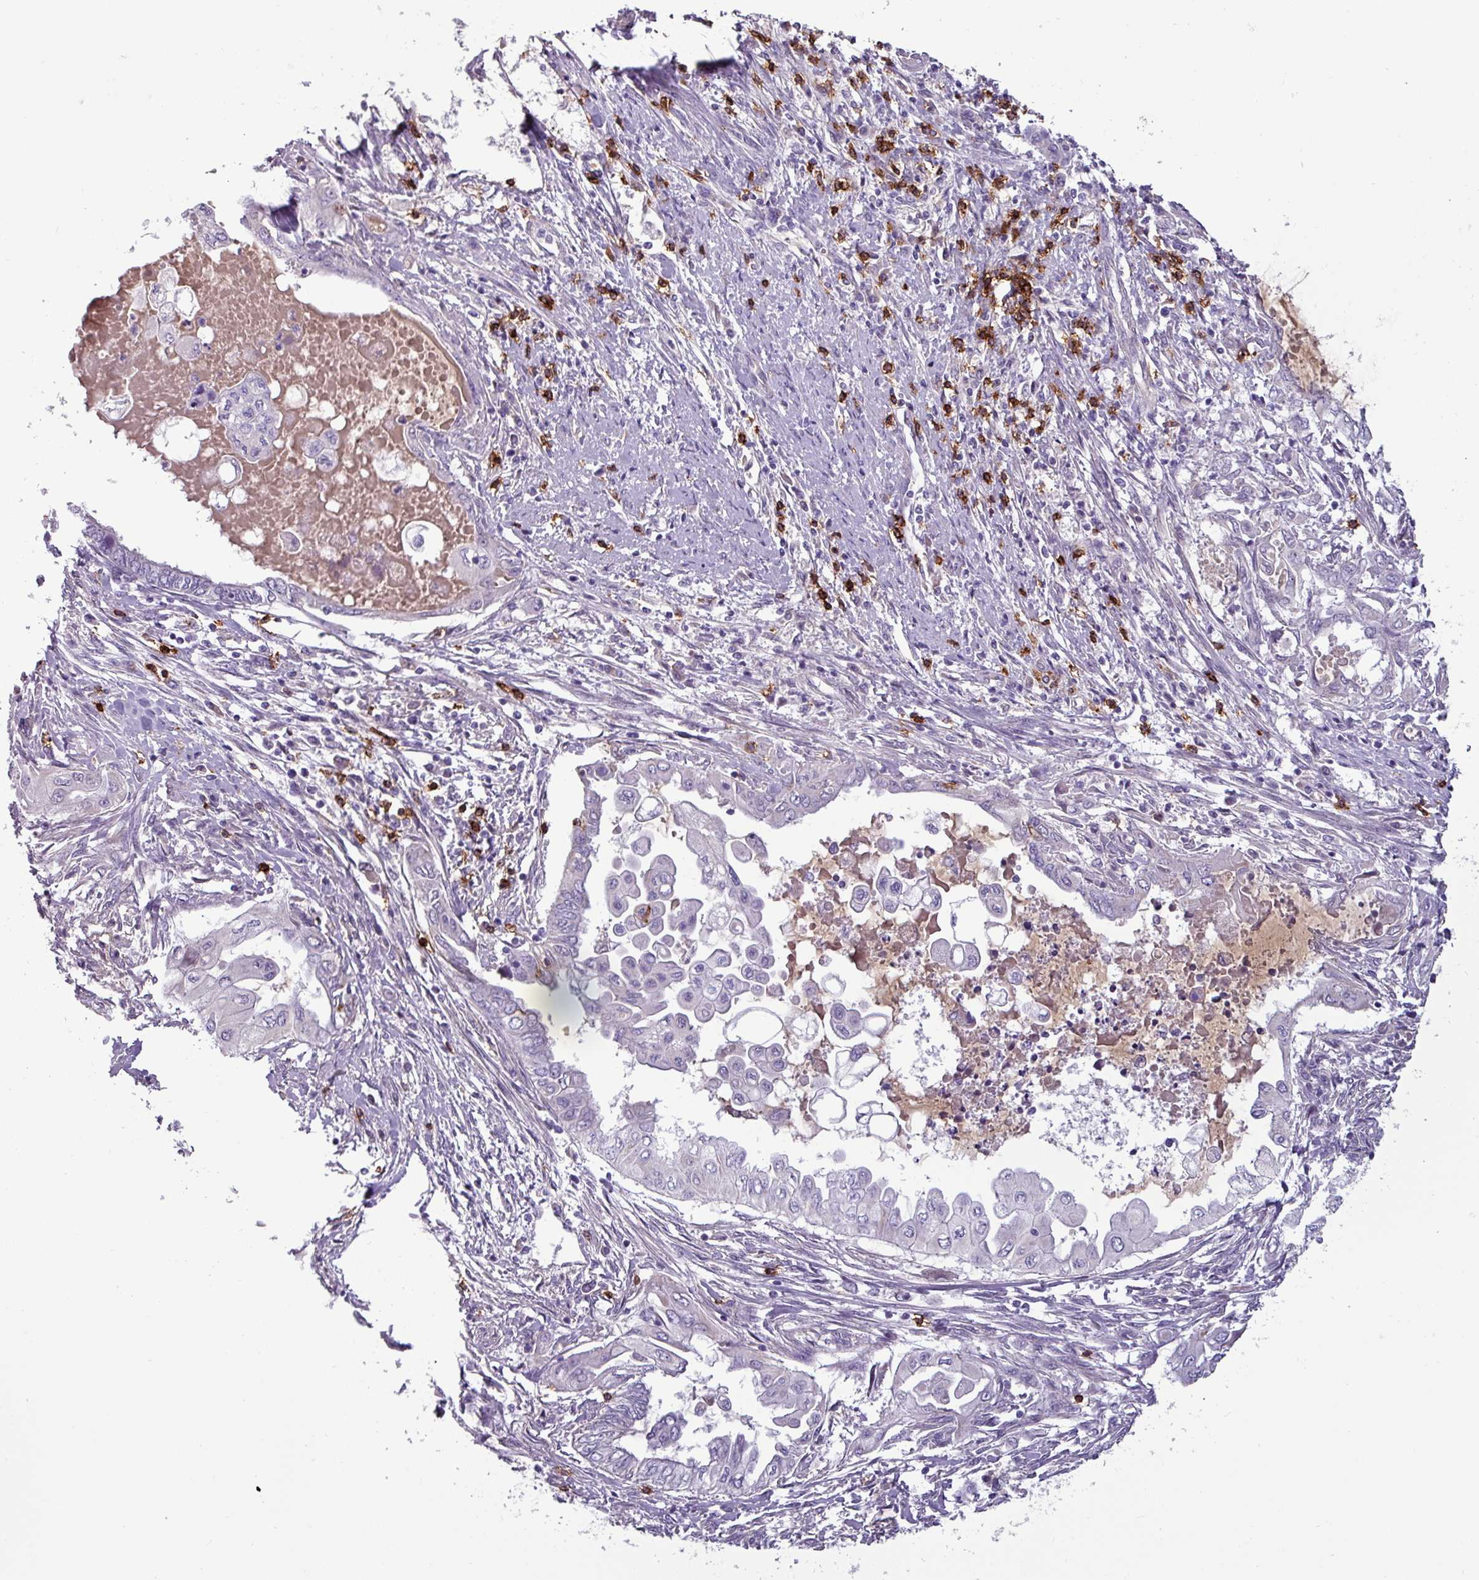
{"staining": {"intensity": "negative", "quantity": "none", "location": "none"}, "tissue": "endometrial cancer", "cell_type": "Tumor cells", "image_type": "cancer", "snomed": [{"axis": "morphology", "description": "Adenocarcinoma, NOS"}, {"axis": "topography", "description": "Uterus"}, {"axis": "topography", "description": "Endometrium"}], "caption": "IHC histopathology image of neoplastic tissue: endometrial cancer stained with DAB demonstrates no significant protein staining in tumor cells. (DAB (3,3'-diaminobenzidine) IHC visualized using brightfield microscopy, high magnification).", "gene": "CD8A", "patient": {"sex": "female", "age": 70}}